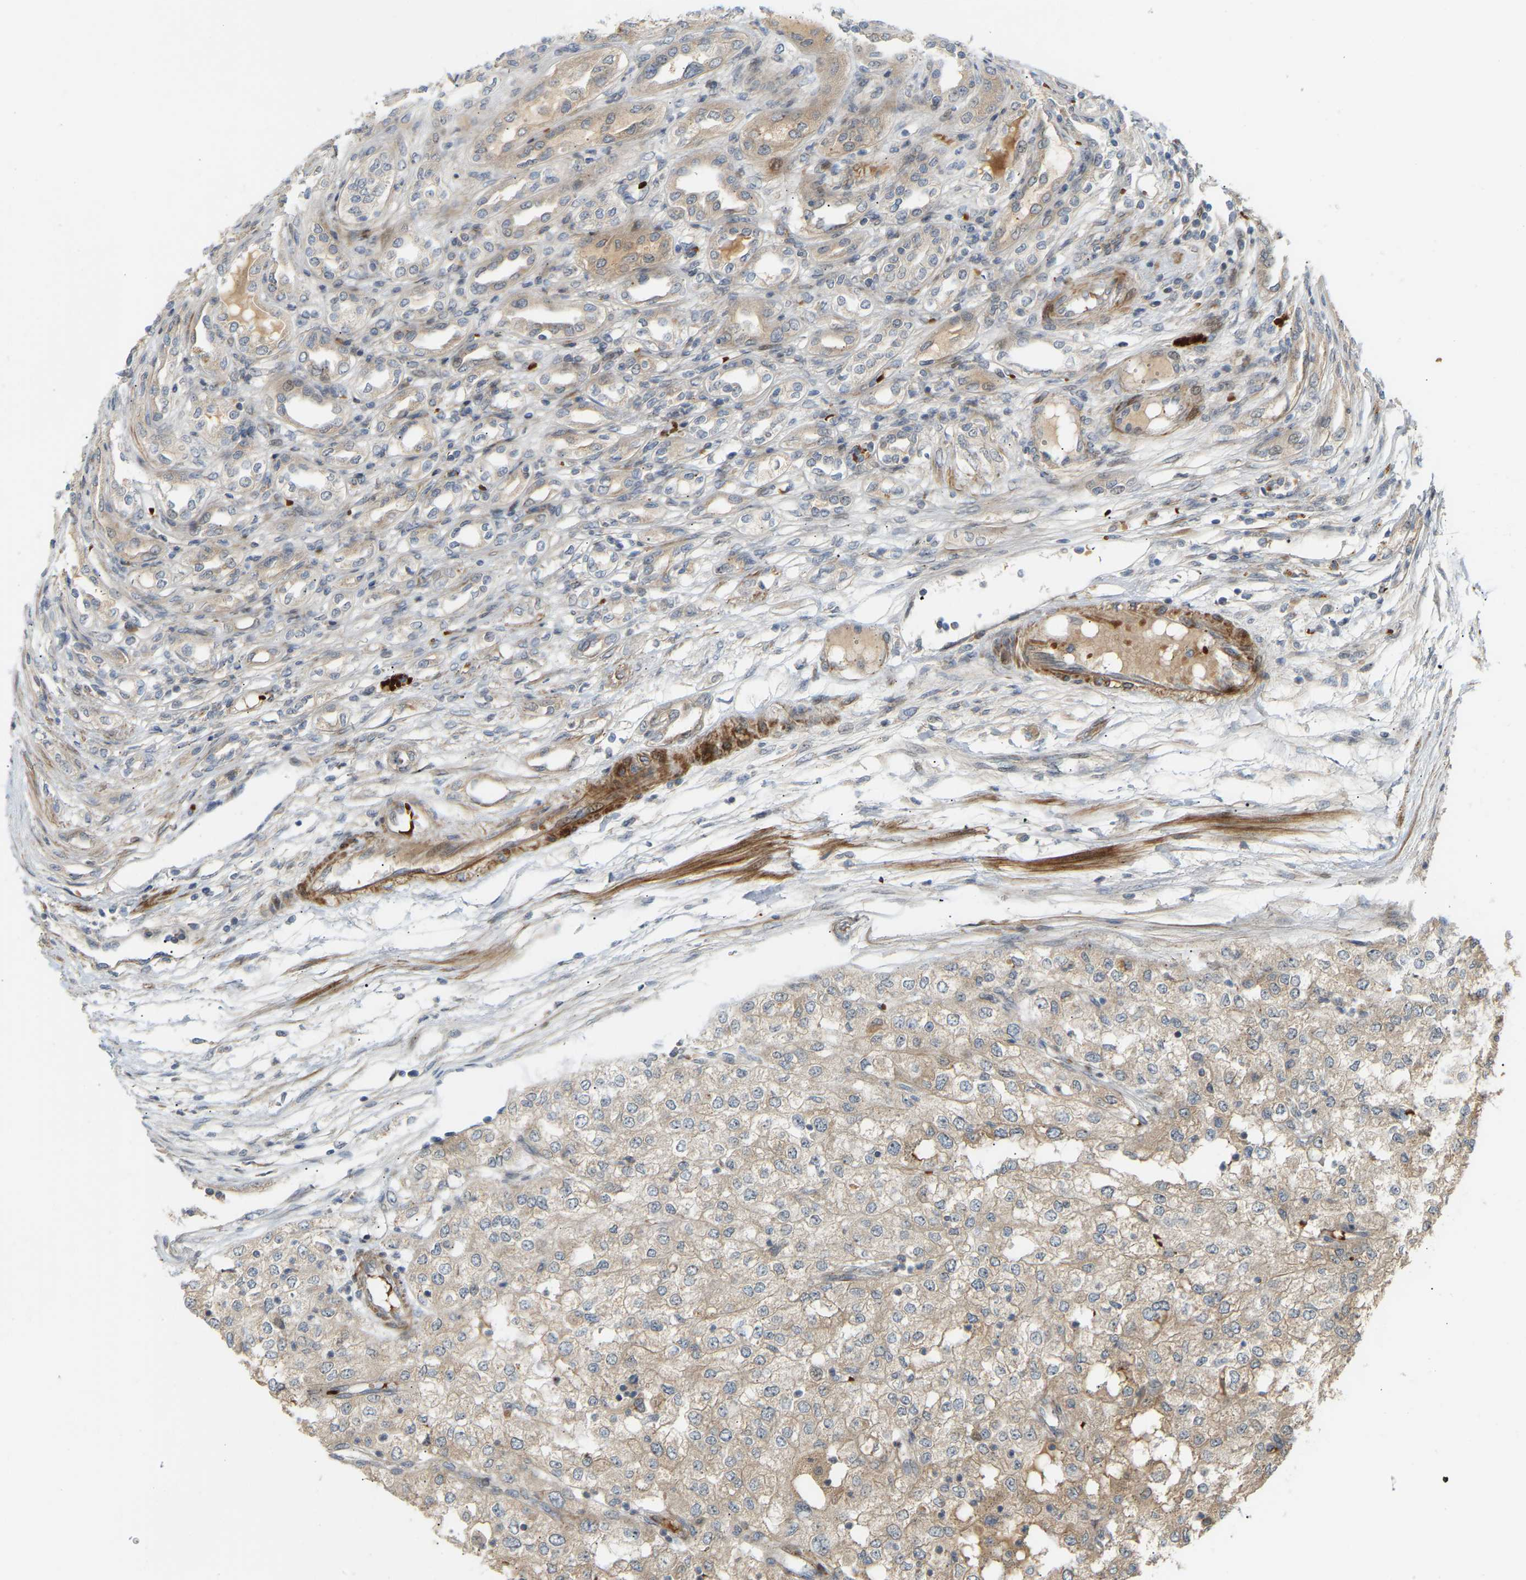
{"staining": {"intensity": "weak", "quantity": "25%-75%", "location": "cytoplasmic/membranous"}, "tissue": "renal cancer", "cell_type": "Tumor cells", "image_type": "cancer", "snomed": [{"axis": "morphology", "description": "Adenocarcinoma, NOS"}, {"axis": "topography", "description": "Kidney"}], "caption": "This micrograph displays adenocarcinoma (renal) stained with IHC to label a protein in brown. The cytoplasmic/membranous of tumor cells show weak positivity for the protein. Nuclei are counter-stained blue.", "gene": "POGLUT2", "patient": {"sex": "female", "age": 54}}